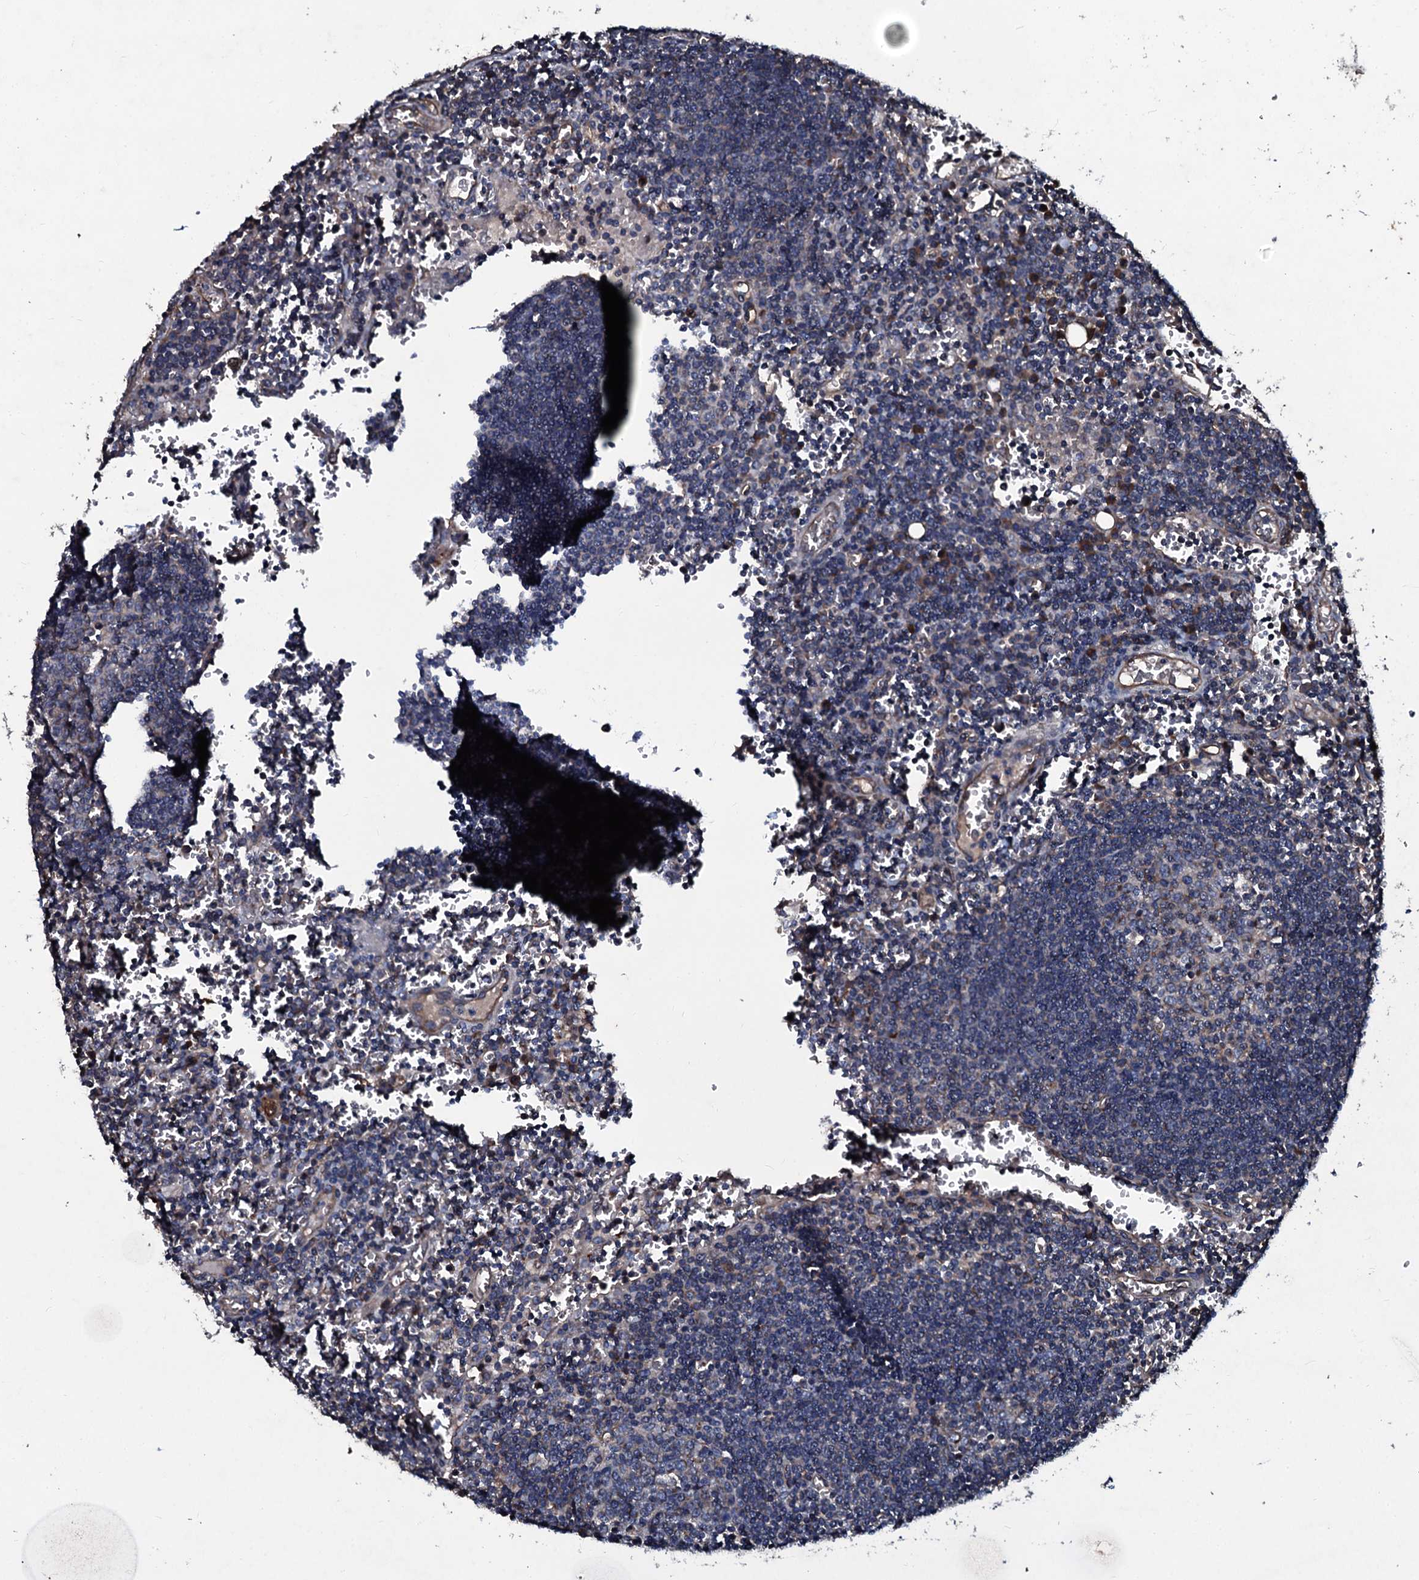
{"staining": {"intensity": "weak", "quantity": "<25%", "location": "cytoplasmic/membranous"}, "tissue": "lymph node", "cell_type": "Germinal center cells", "image_type": "normal", "snomed": [{"axis": "morphology", "description": "Normal tissue, NOS"}, {"axis": "topography", "description": "Lymph node"}], "caption": "DAB (3,3'-diaminobenzidine) immunohistochemical staining of benign lymph node displays no significant expression in germinal center cells.", "gene": "DMAC2", "patient": {"sex": "female", "age": 73}}